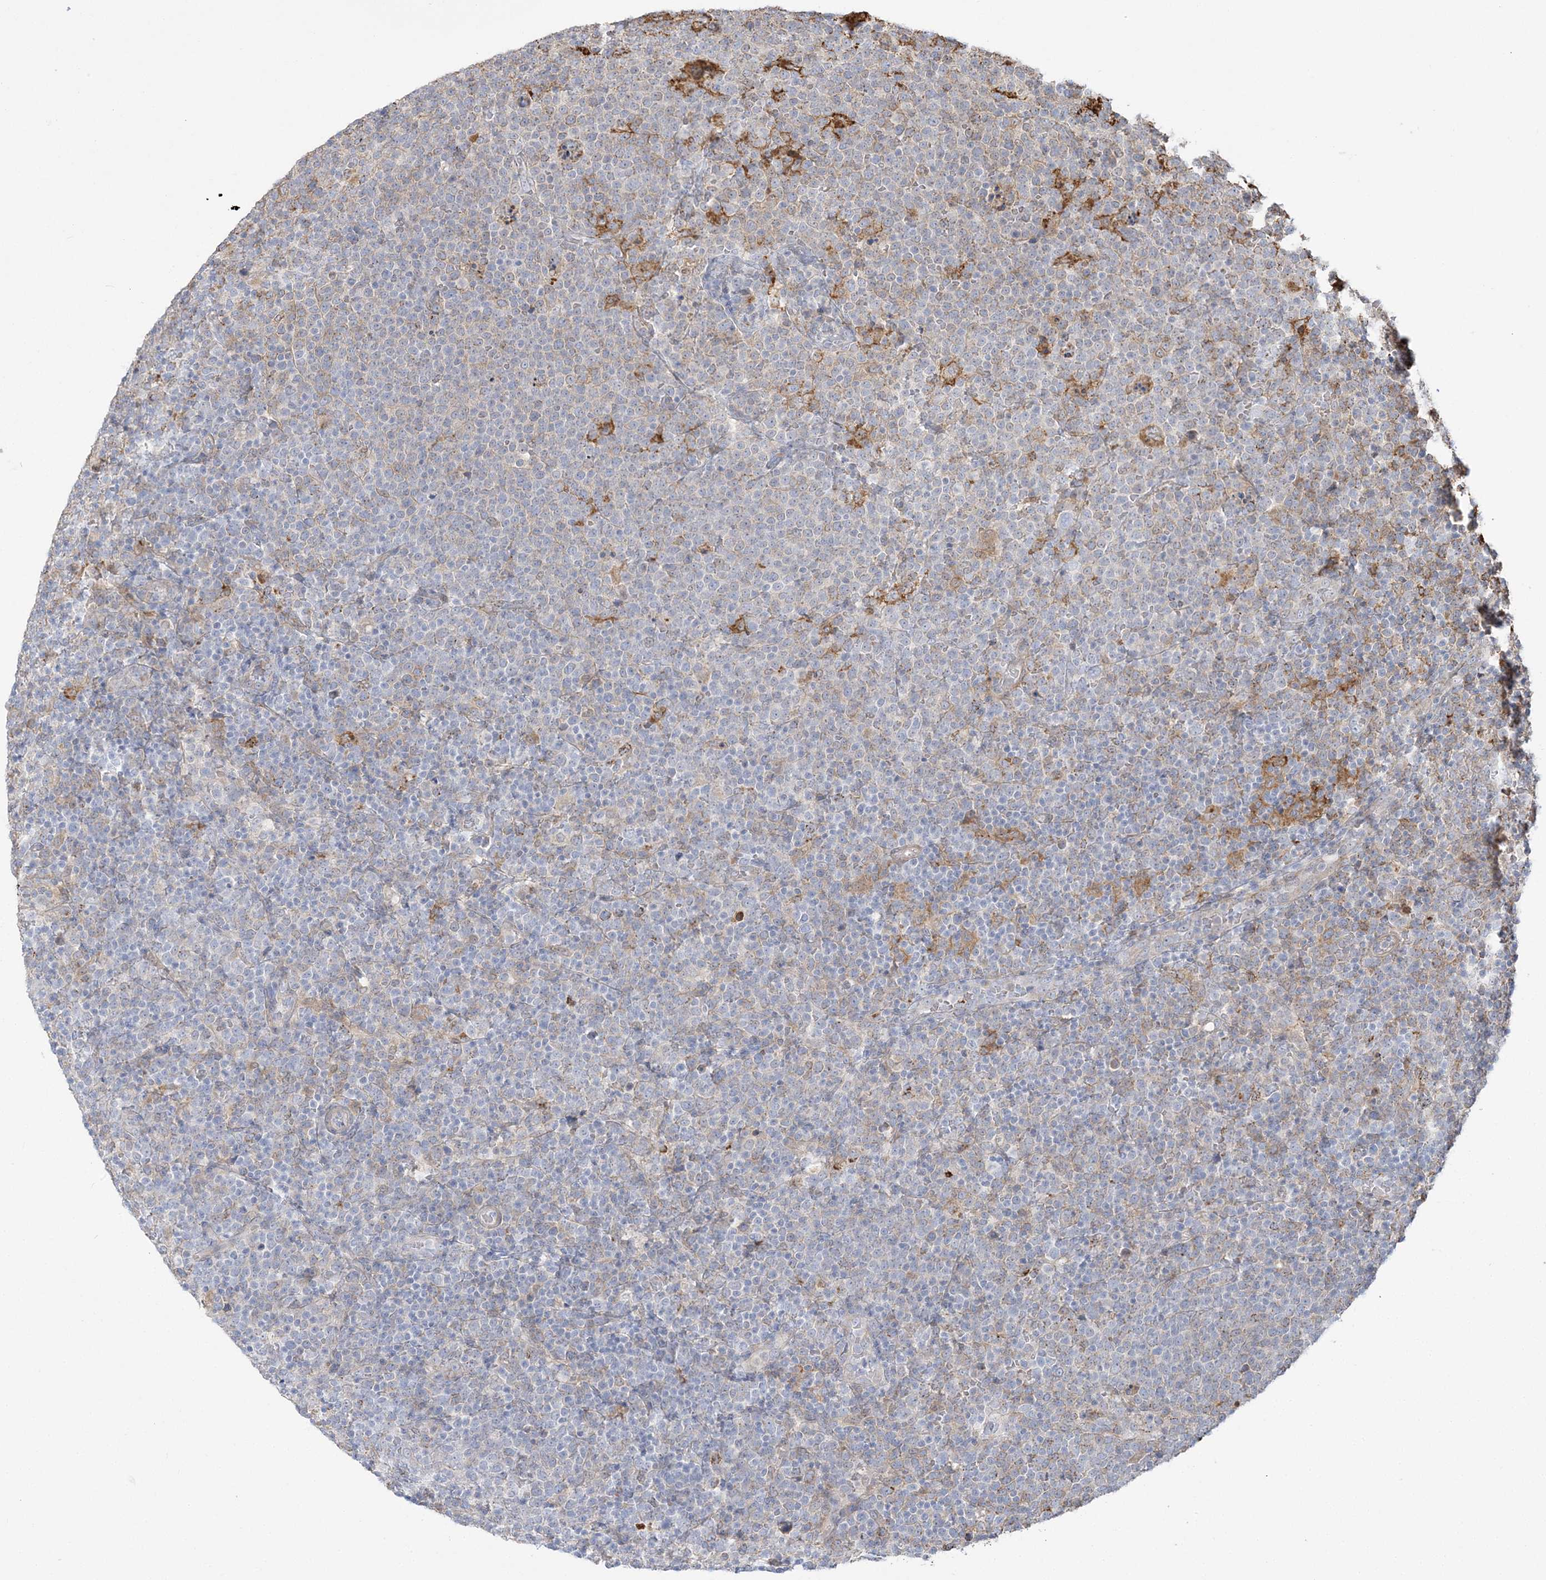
{"staining": {"intensity": "negative", "quantity": "none", "location": "none"}, "tissue": "lymphoma", "cell_type": "Tumor cells", "image_type": "cancer", "snomed": [{"axis": "morphology", "description": "Malignant lymphoma, non-Hodgkin's type, High grade"}, {"axis": "topography", "description": "Lymph node"}], "caption": "Tumor cells show no significant protein positivity in high-grade malignant lymphoma, non-Hodgkin's type.", "gene": "HAAO", "patient": {"sex": "male", "age": 61}}